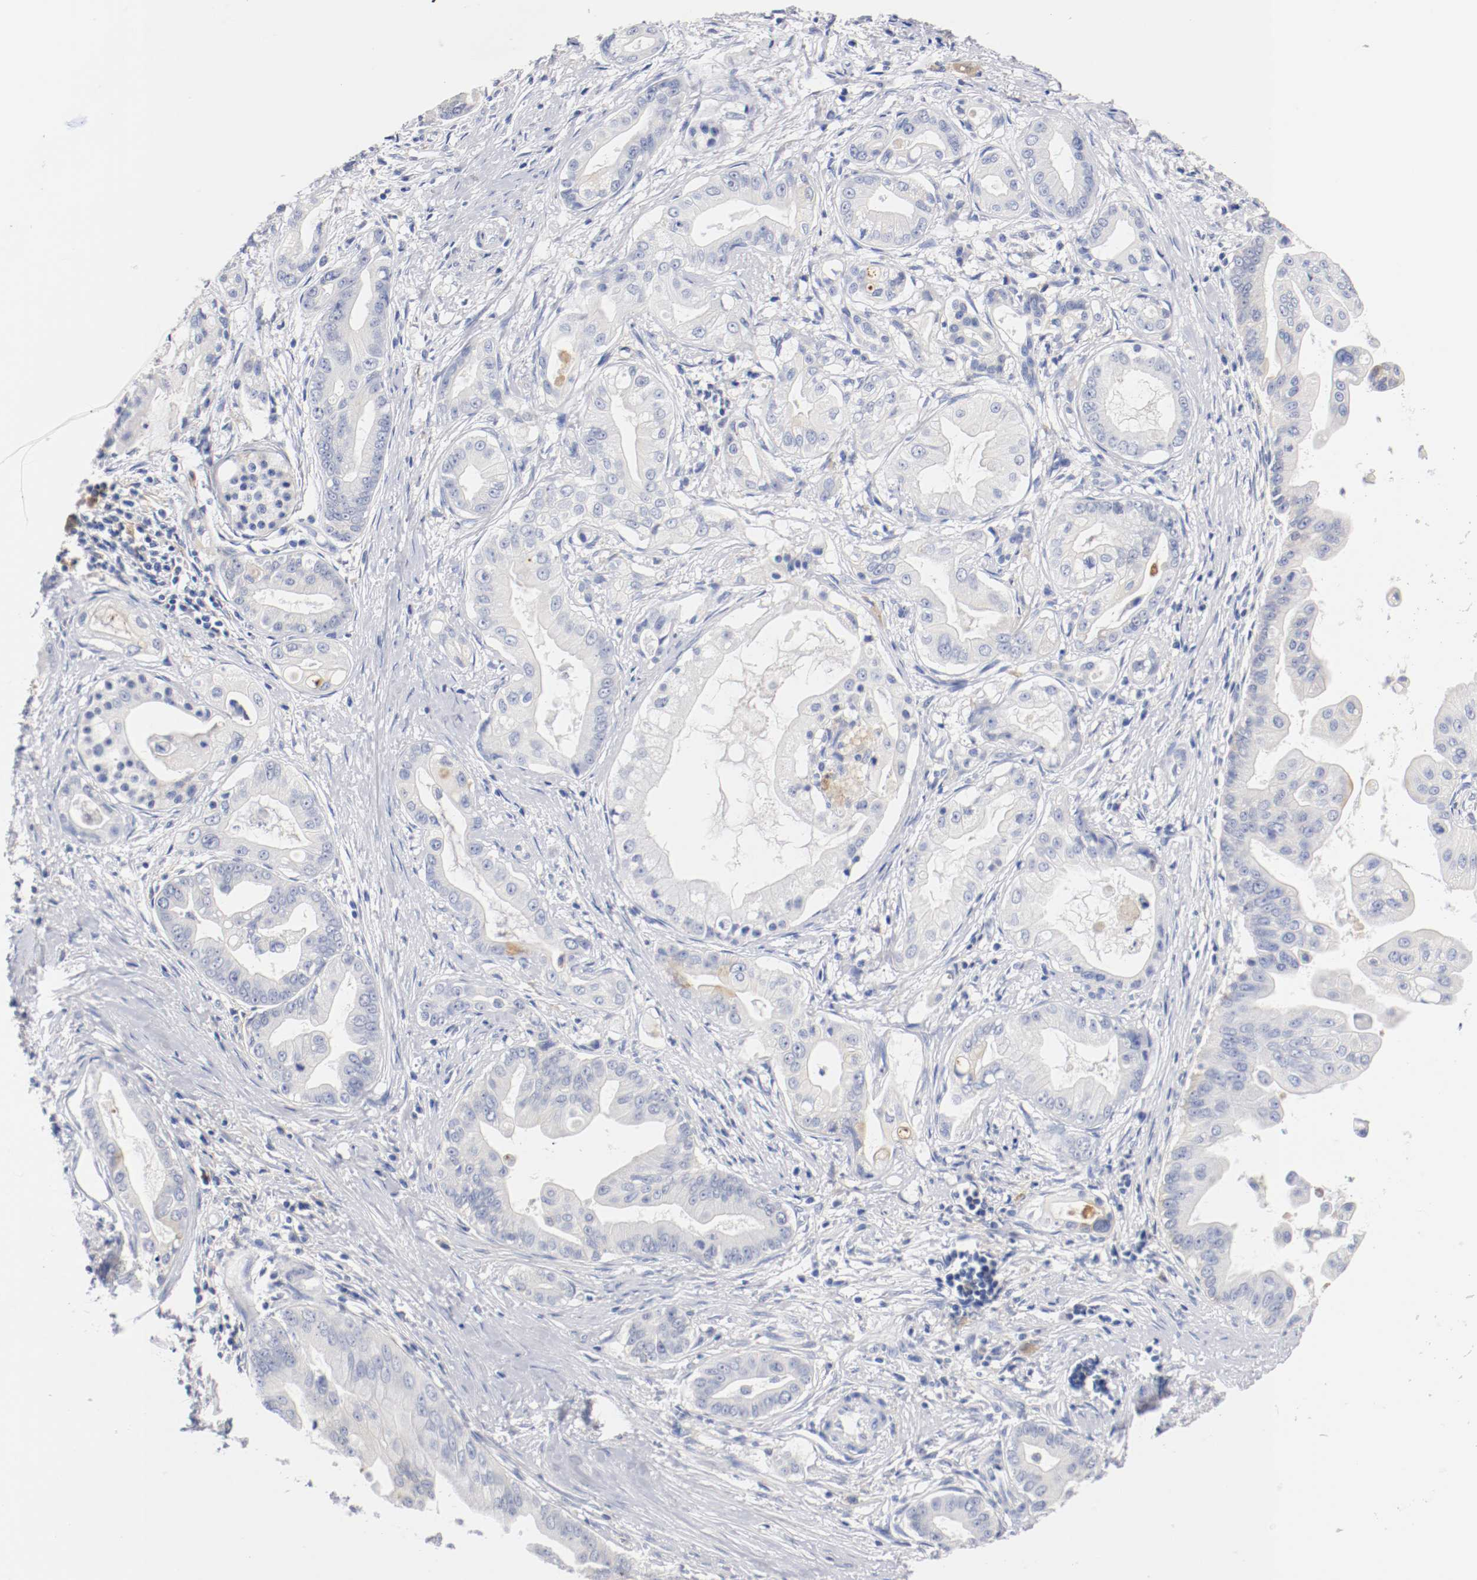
{"staining": {"intensity": "negative", "quantity": "none", "location": "none"}, "tissue": "pancreatic cancer", "cell_type": "Tumor cells", "image_type": "cancer", "snomed": [{"axis": "morphology", "description": "Adenocarcinoma, NOS"}, {"axis": "topography", "description": "Pancreas"}], "caption": "Image shows no protein expression in tumor cells of pancreatic cancer (adenocarcinoma) tissue. Nuclei are stained in blue.", "gene": "FGFBP1", "patient": {"sex": "female", "age": 75}}